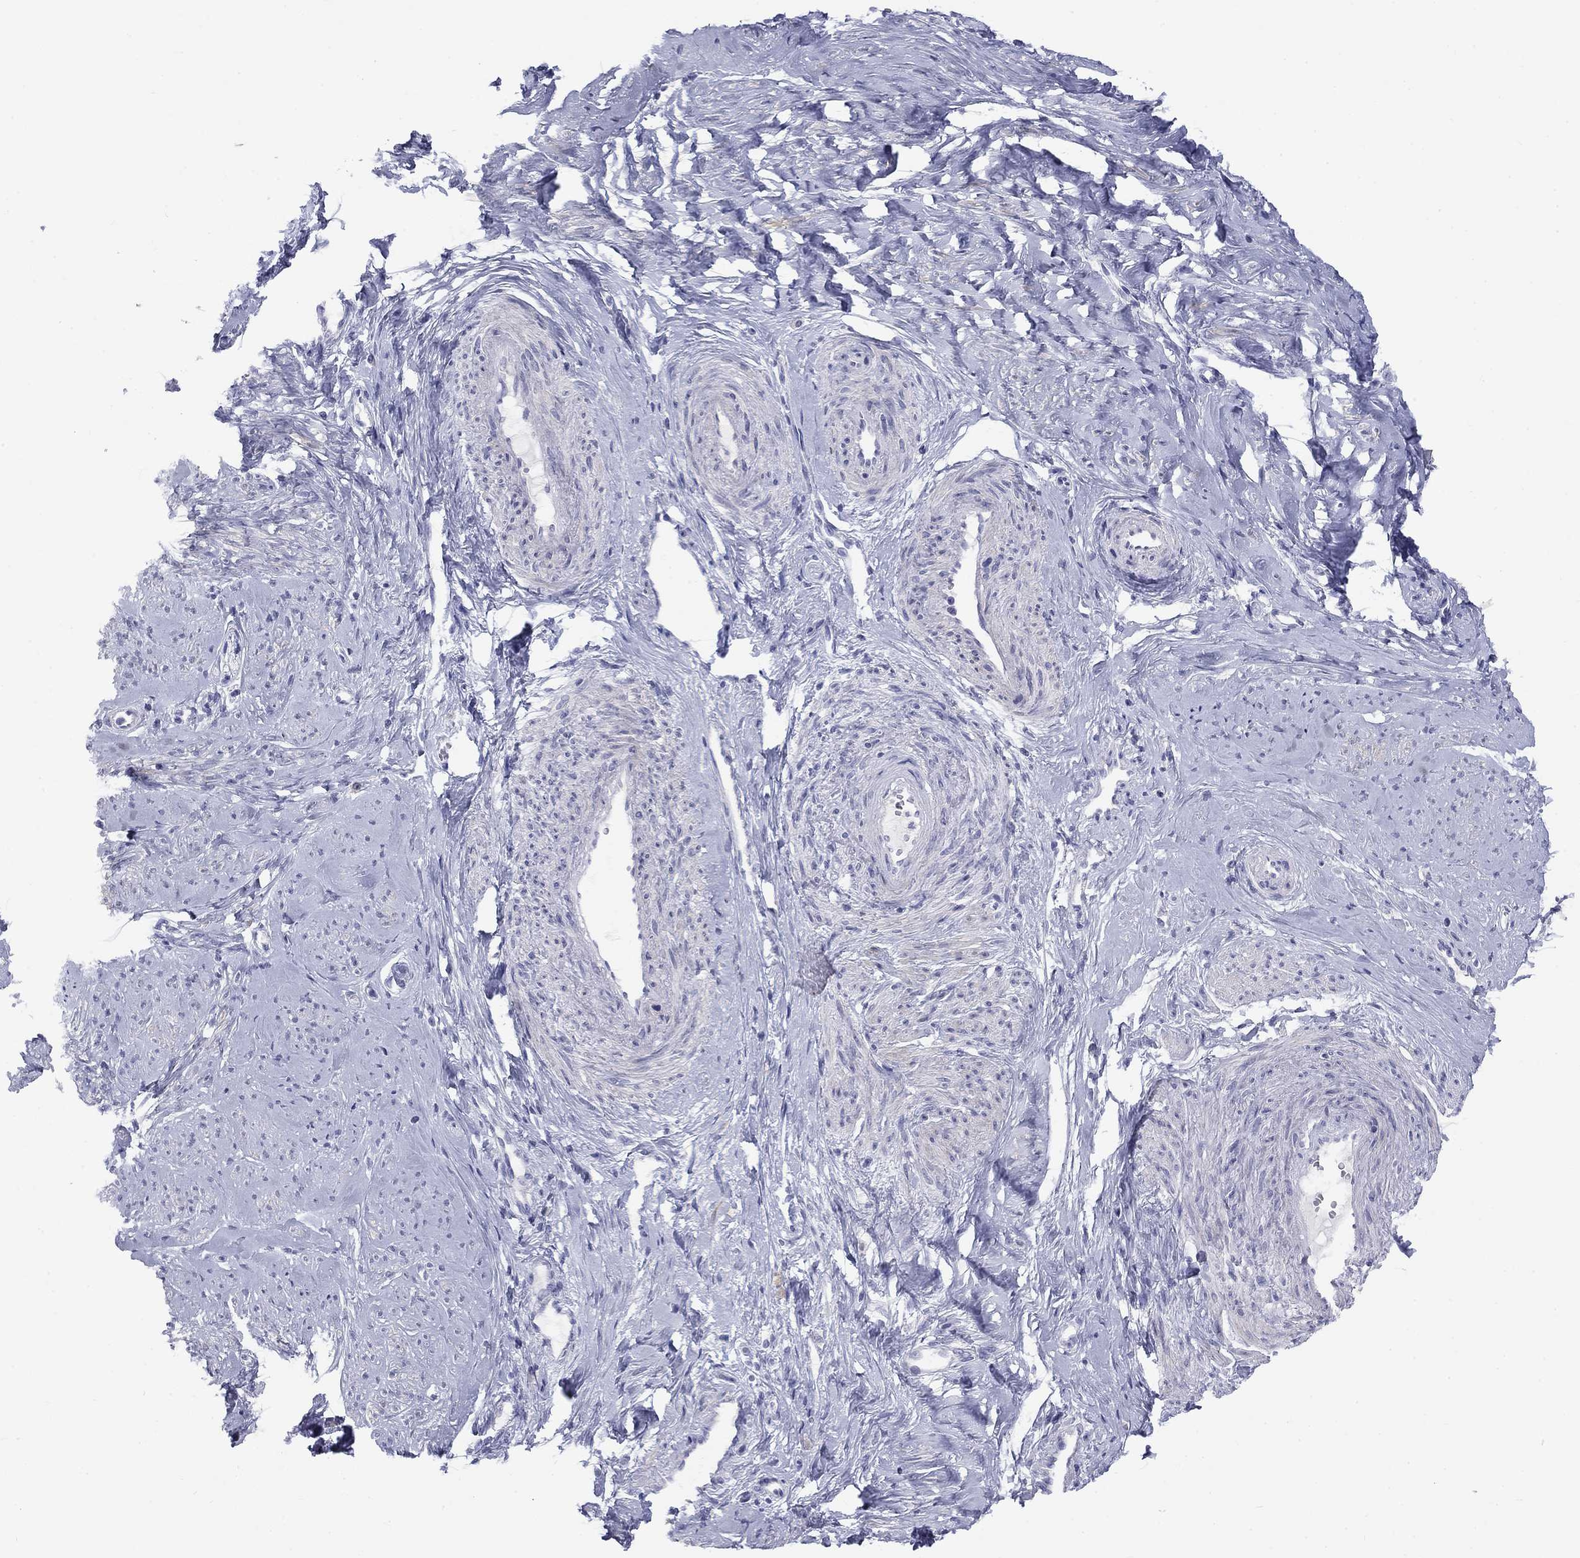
{"staining": {"intensity": "weak", "quantity": "25%-75%", "location": "cytoplasmic/membranous"}, "tissue": "smooth muscle", "cell_type": "Smooth muscle cells", "image_type": "normal", "snomed": [{"axis": "morphology", "description": "Normal tissue, NOS"}, {"axis": "topography", "description": "Smooth muscle"}], "caption": "Protein positivity by IHC reveals weak cytoplasmic/membranous positivity in approximately 25%-75% of smooth muscle cells in unremarkable smooth muscle.", "gene": "CACNA1A", "patient": {"sex": "female", "age": 48}}